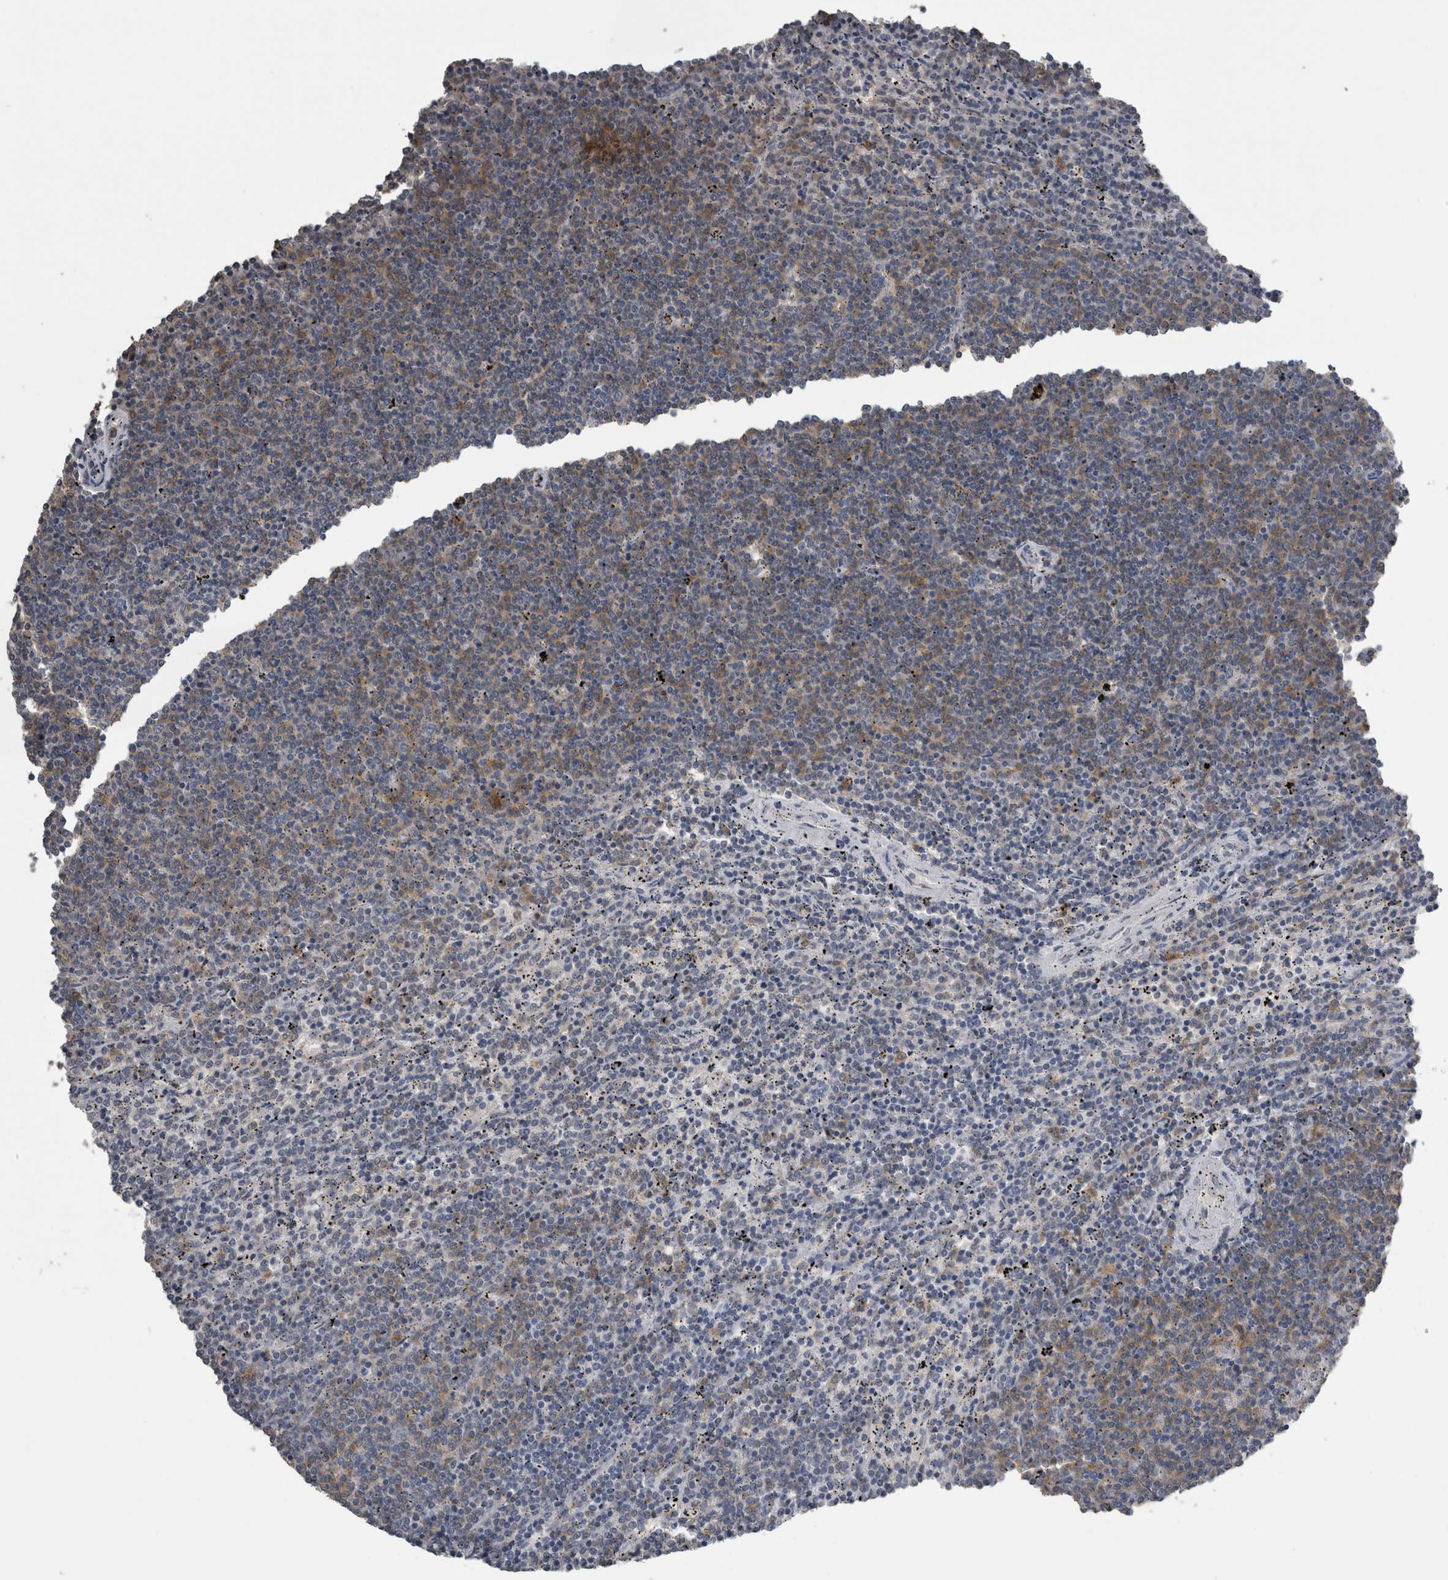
{"staining": {"intensity": "strong", "quantity": "<25%", "location": "cytoplasmic/membranous"}, "tissue": "lymphoma", "cell_type": "Tumor cells", "image_type": "cancer", "snomed": [{"axis": "morphology", "description": "Malignant lymphoma, non-Hodgkin's type, Low grade"}, {"axis": "topography", "description": "Spleen"}], "caption": "The immunohistochemical stain shows strong cytoplasmic/membranous staining in tumor cells of lymphoma tissue.", "gene": "PIK3AP1", "patient": {"sex": "female", "age": 50}}